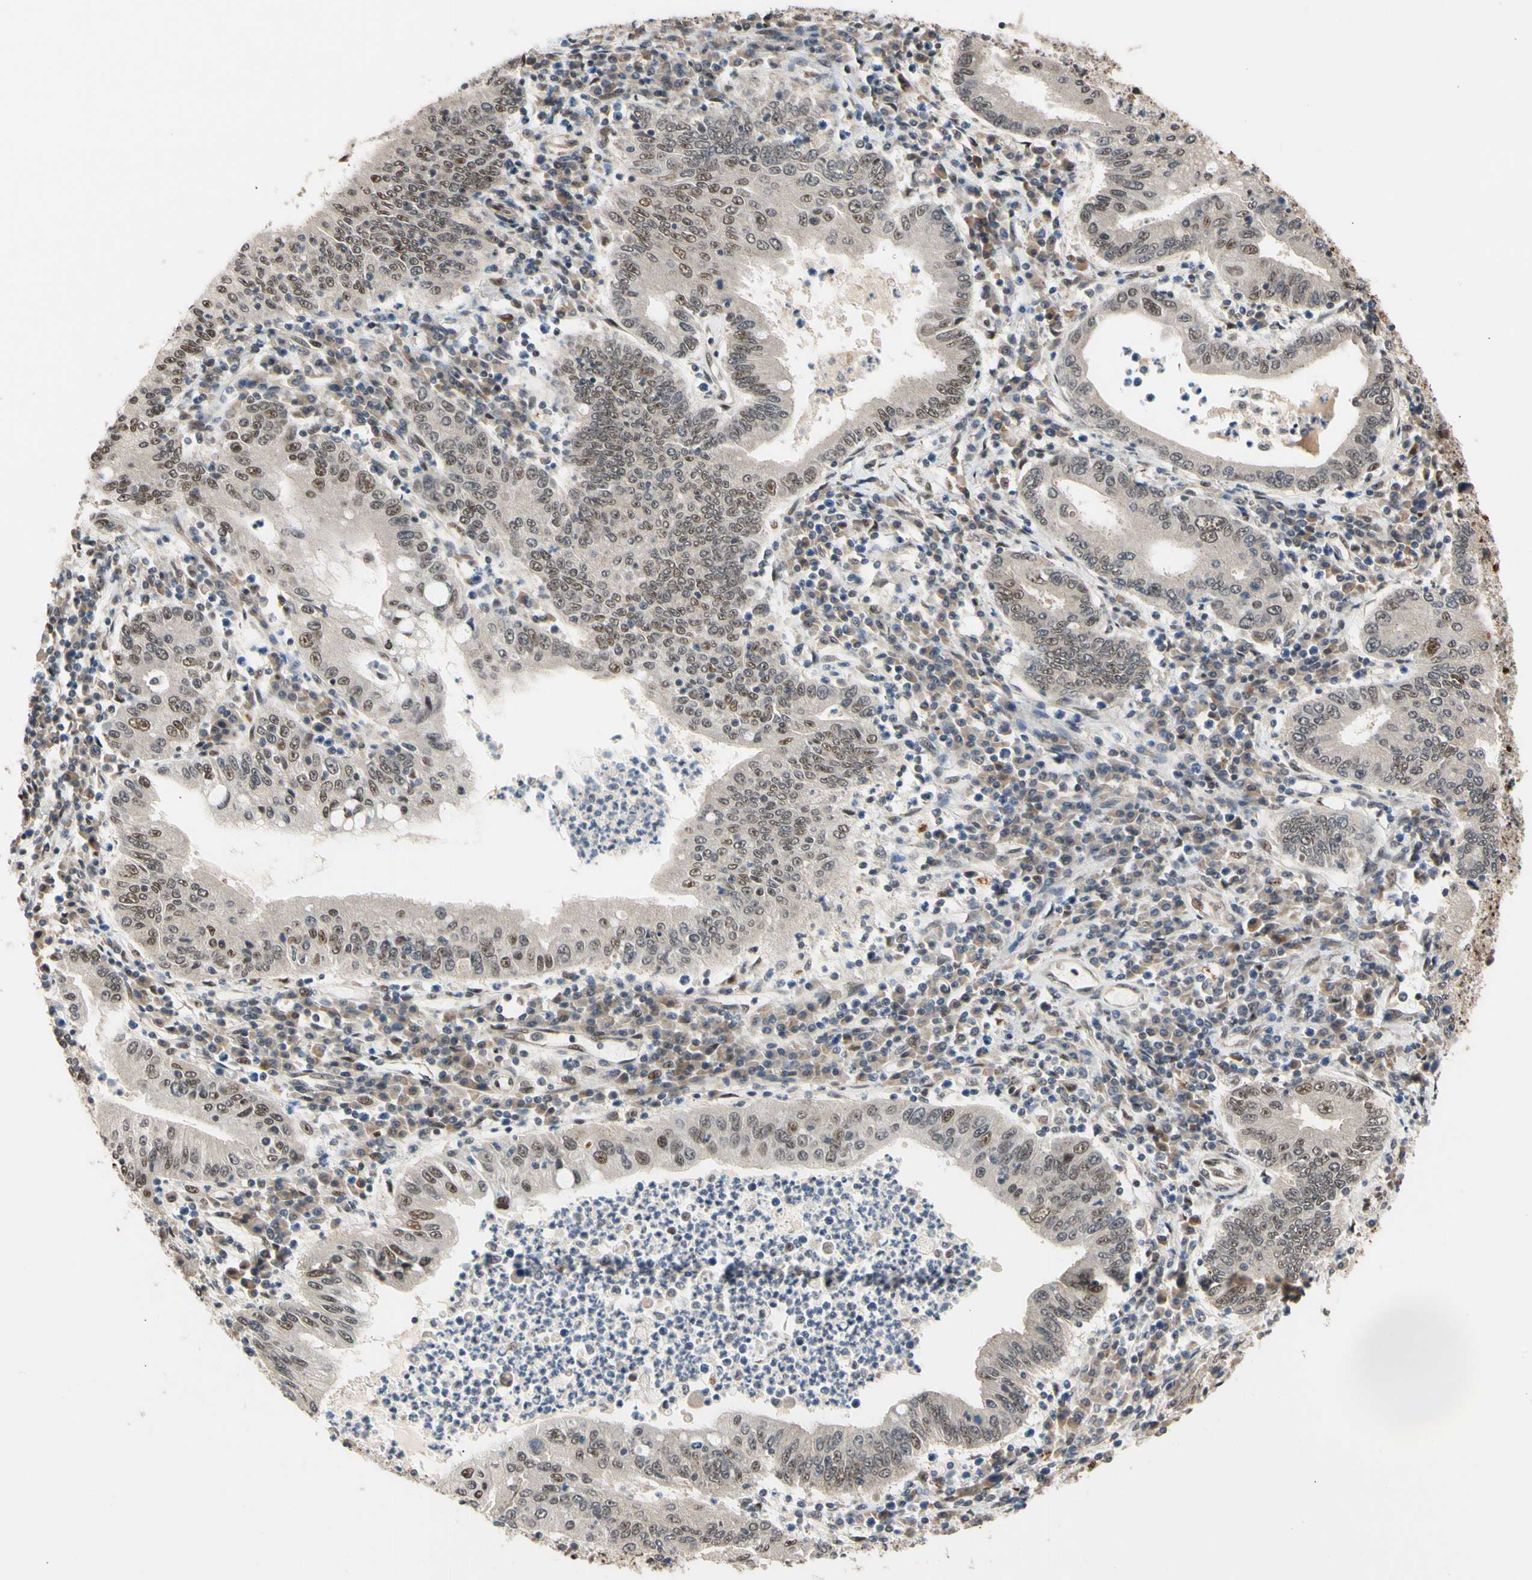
{"staining": {"intensity": "moderate", "quantity": ">75%", "location": "cytoplasmic/membranous,nuclear"}, "tissue": "stomach cancer", "cell_type": "Tumor cells", "image_type": "cancer", "snomed": [{"axis": "morphology", "description": "Normal tissue, NOS"}, {"axis": "morphology", "description": "Adenocarcinoma, NOS"}, {"axis": "topography", "description": "Esophagus"}, {"axis": "topography", "description": "Stomach, upper"}, {"axis": "topography", "description": "Peripheral nerve tissue"}], "caption": "This photomicrograph shows IHC staining of human stomach adenocarcinoma, with medium moderate cytoplasmic/membranous and nuclear staining in approximately >75% of tumor cells.", "gene": "NGEF", "patient": {"sex": "male", "age": 62}}